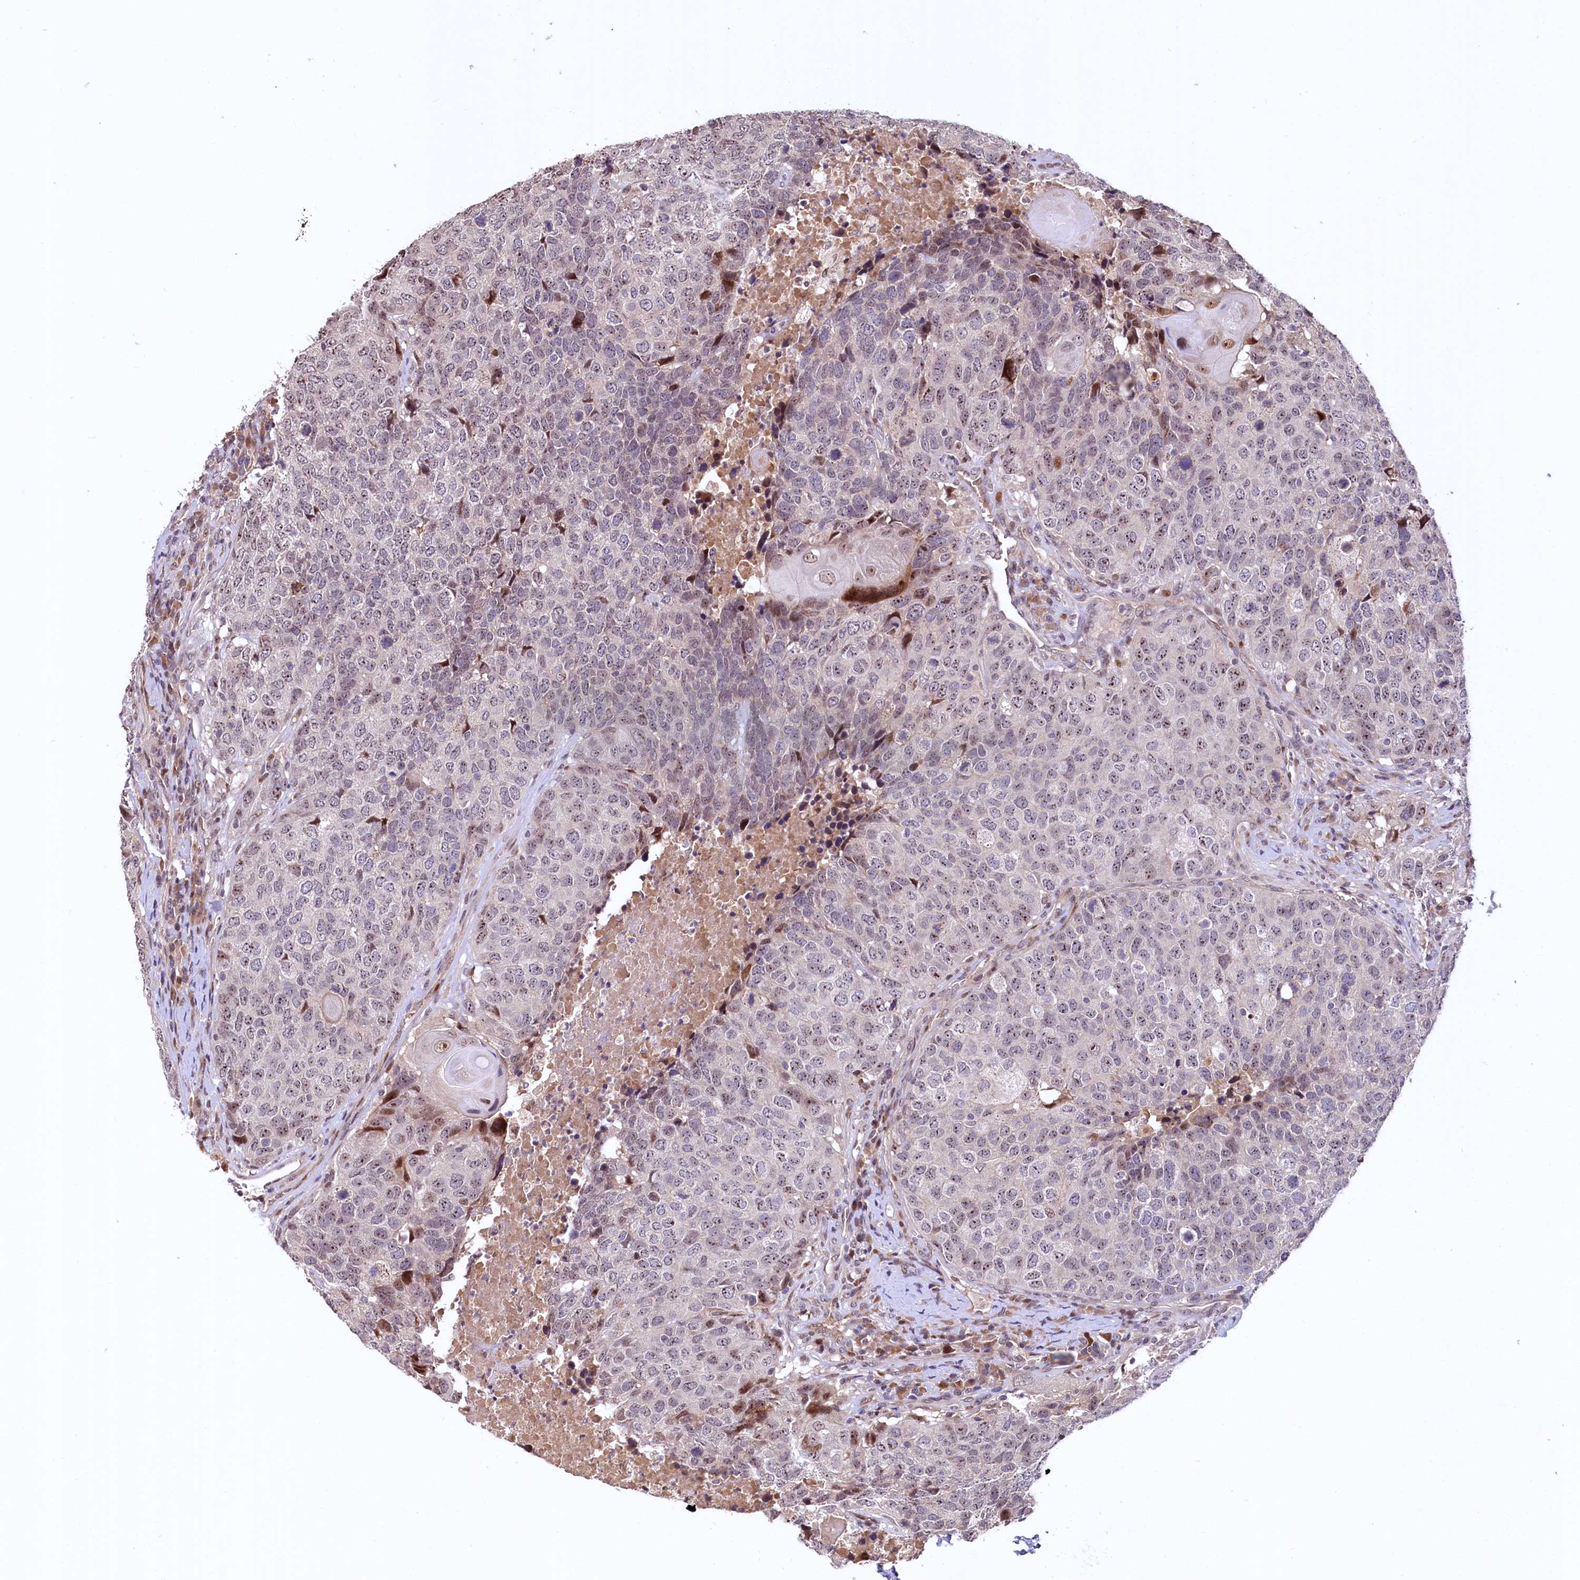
{"staining": {"intensity": "moderate", "quantity": "25%-75%", "location": "nuclear"}, "tissue": "head and neck cancer", "cell_type": "Tumor cells", "image_type": "cancer", "snomed": [{"axis": "morphology", "description": "Squamous cell carcinoma, NOS"}, {"axis": "topography", "description": "Head-Neck"}], "caption": "IHC micrograph of human head and neck cancer (squamous cell carcinoma) stained for a protein (brown), which exhibits medium levels of moderate nuclear expression in about 25%-75% of tumor cells.", "gene": "N4BP2L1", "patient": {"sex": "male", "age": 66}}